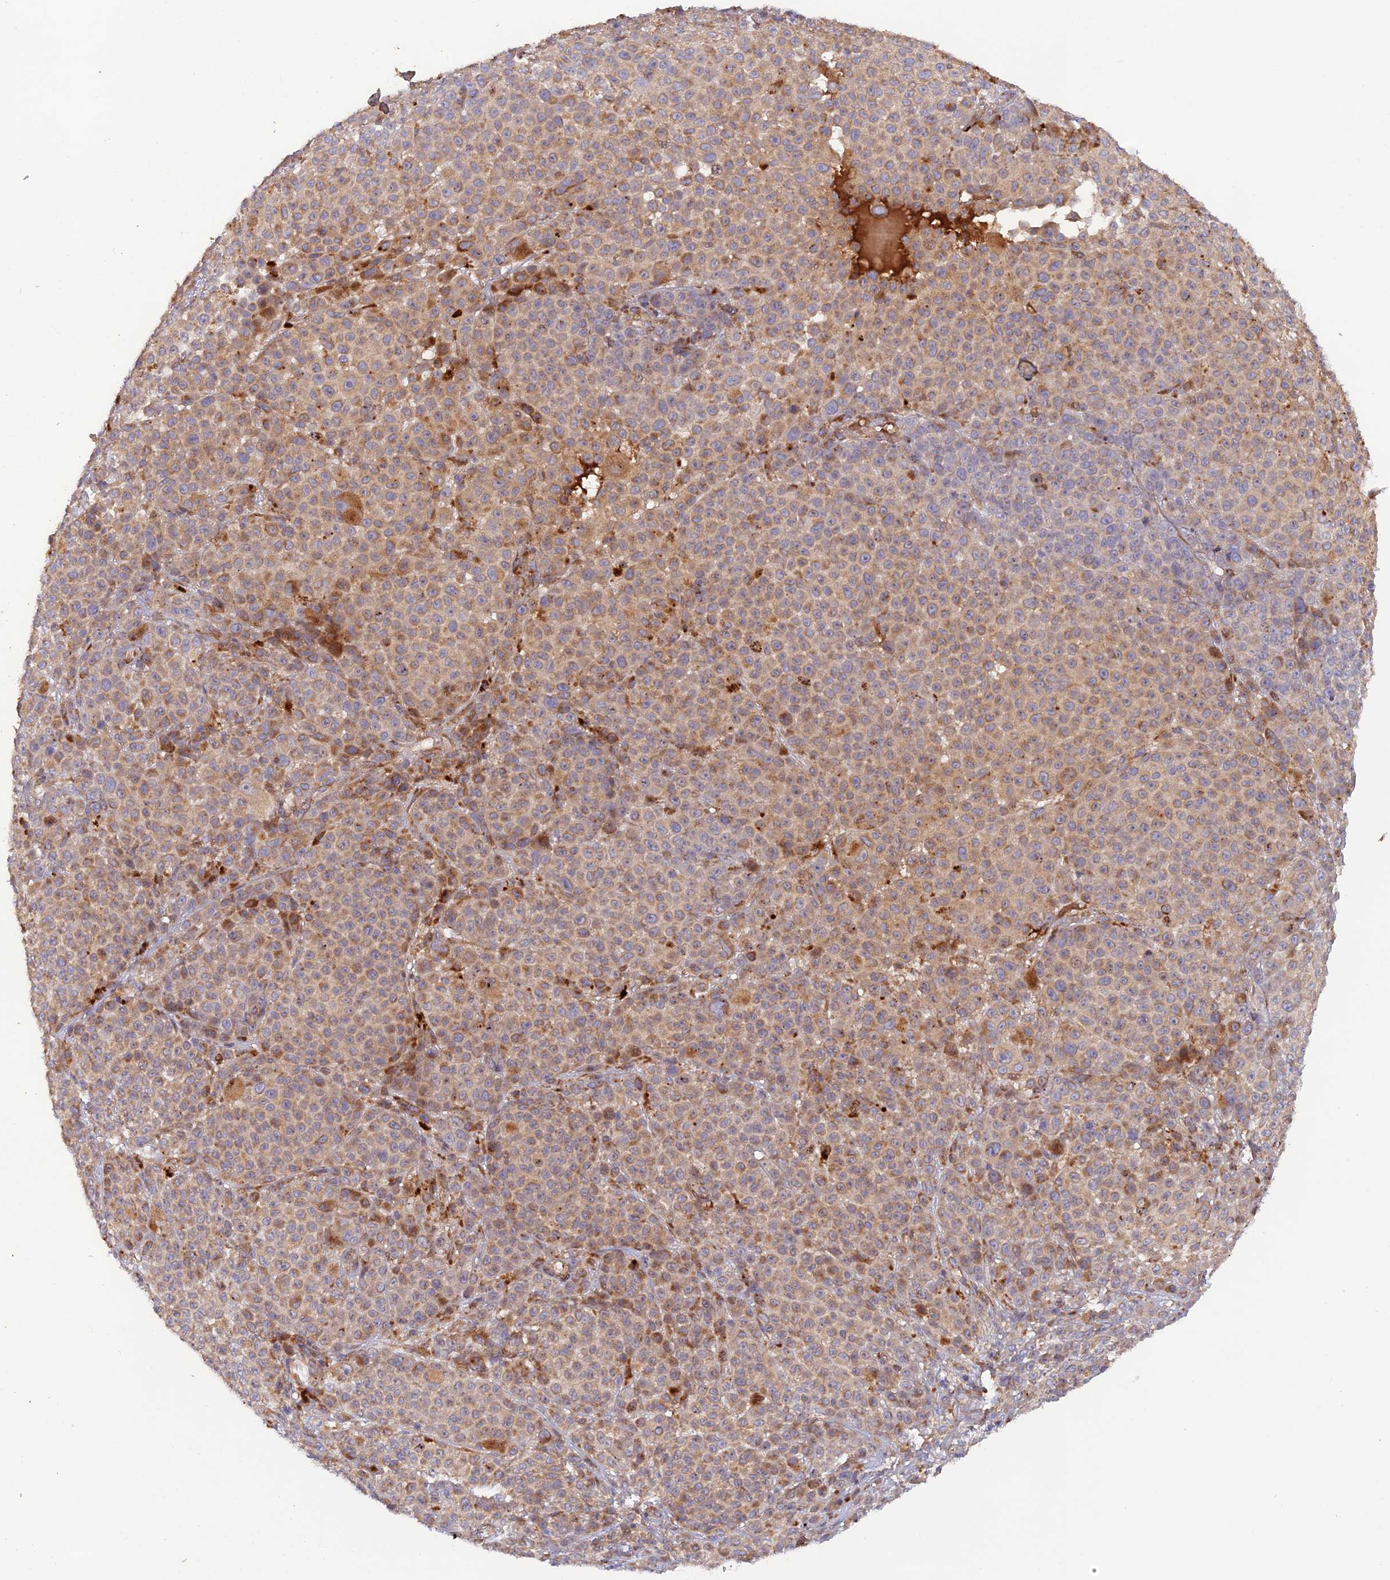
{"staining": {"intensity": "moderate", "quantity": ">75%", "location": "cytoplasmic/membranous"}, "tissue": "melanoma", "cell_type": "Tumor cells", "image_type": "cancer", "snomed": [{"axis": "morphology", "description": "Malignant melanoma, NOS"}, {"axis": "topography", "description": "Skin"}], "caption": "DAB (3,3'-diaminobenzidine) immunohistochemical staining of human melanoma shows moderate cytoplasmic/membranous protein staining in about >75% of tumor cells.", "gene": "GMCL1", "patient": {"sex": "female", "age": 94}}